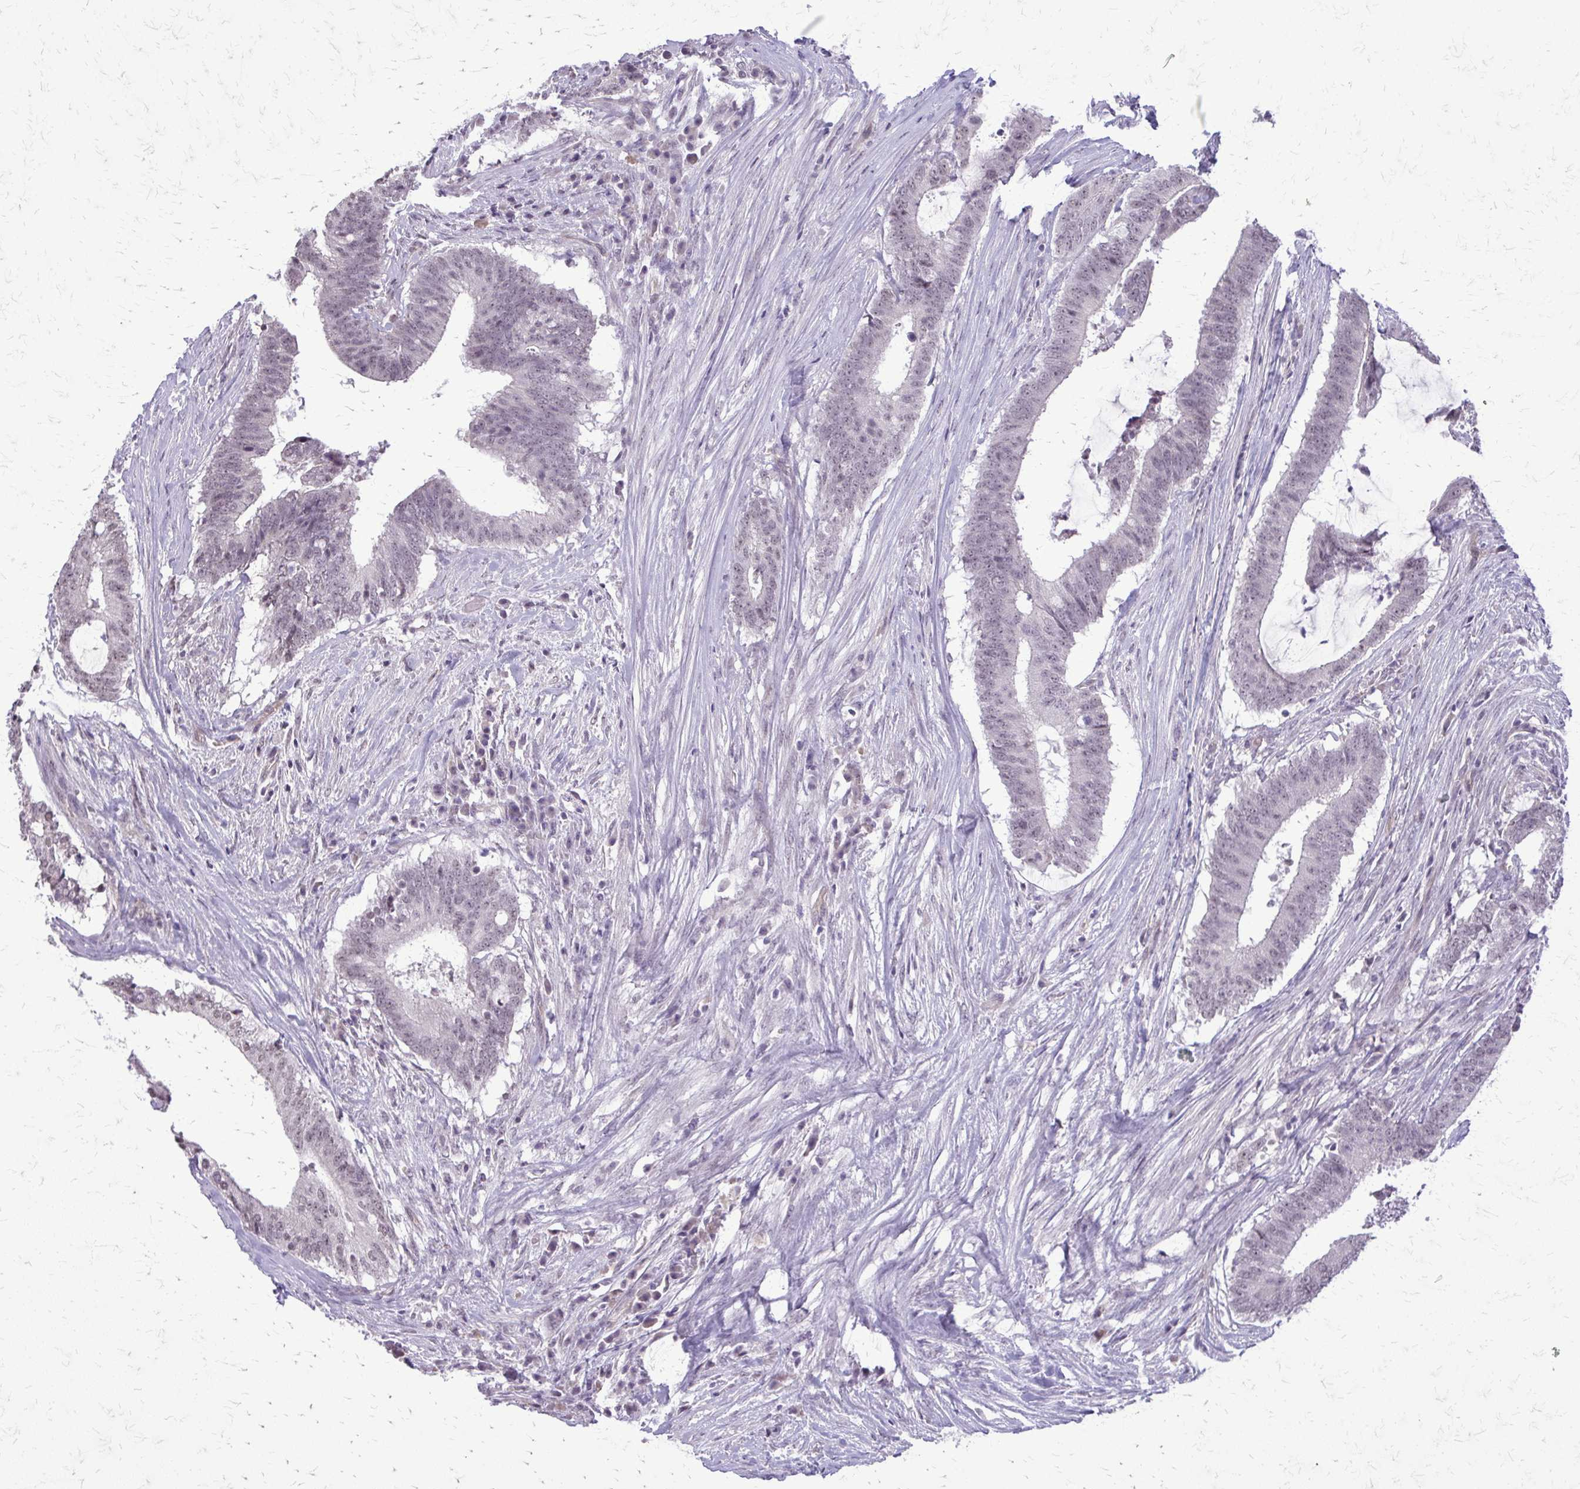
{"staining": {"intensity": "negative", "quantity": "none", "location": "none"}, "tissue": "colorectal cancer", "cell_type": "Tumor cells", "image_type": "cancer", "snomed": [{"axis": "morphology", "description": "Adenocarcinoma, NOS"}, {"axis": "topography", "description": "Colon"}], "caption": "Immunohistochemistry (IHC) photomicrograph of neoplastic tissue: colorectal cancer (adenocarcinoma) stained with DAB (3,3'-diaminobenzidine) exhibits no significant protein expression in tumor cells.", "gene": "PLCB1", "patient": {"sex": "female", "age": 43}}